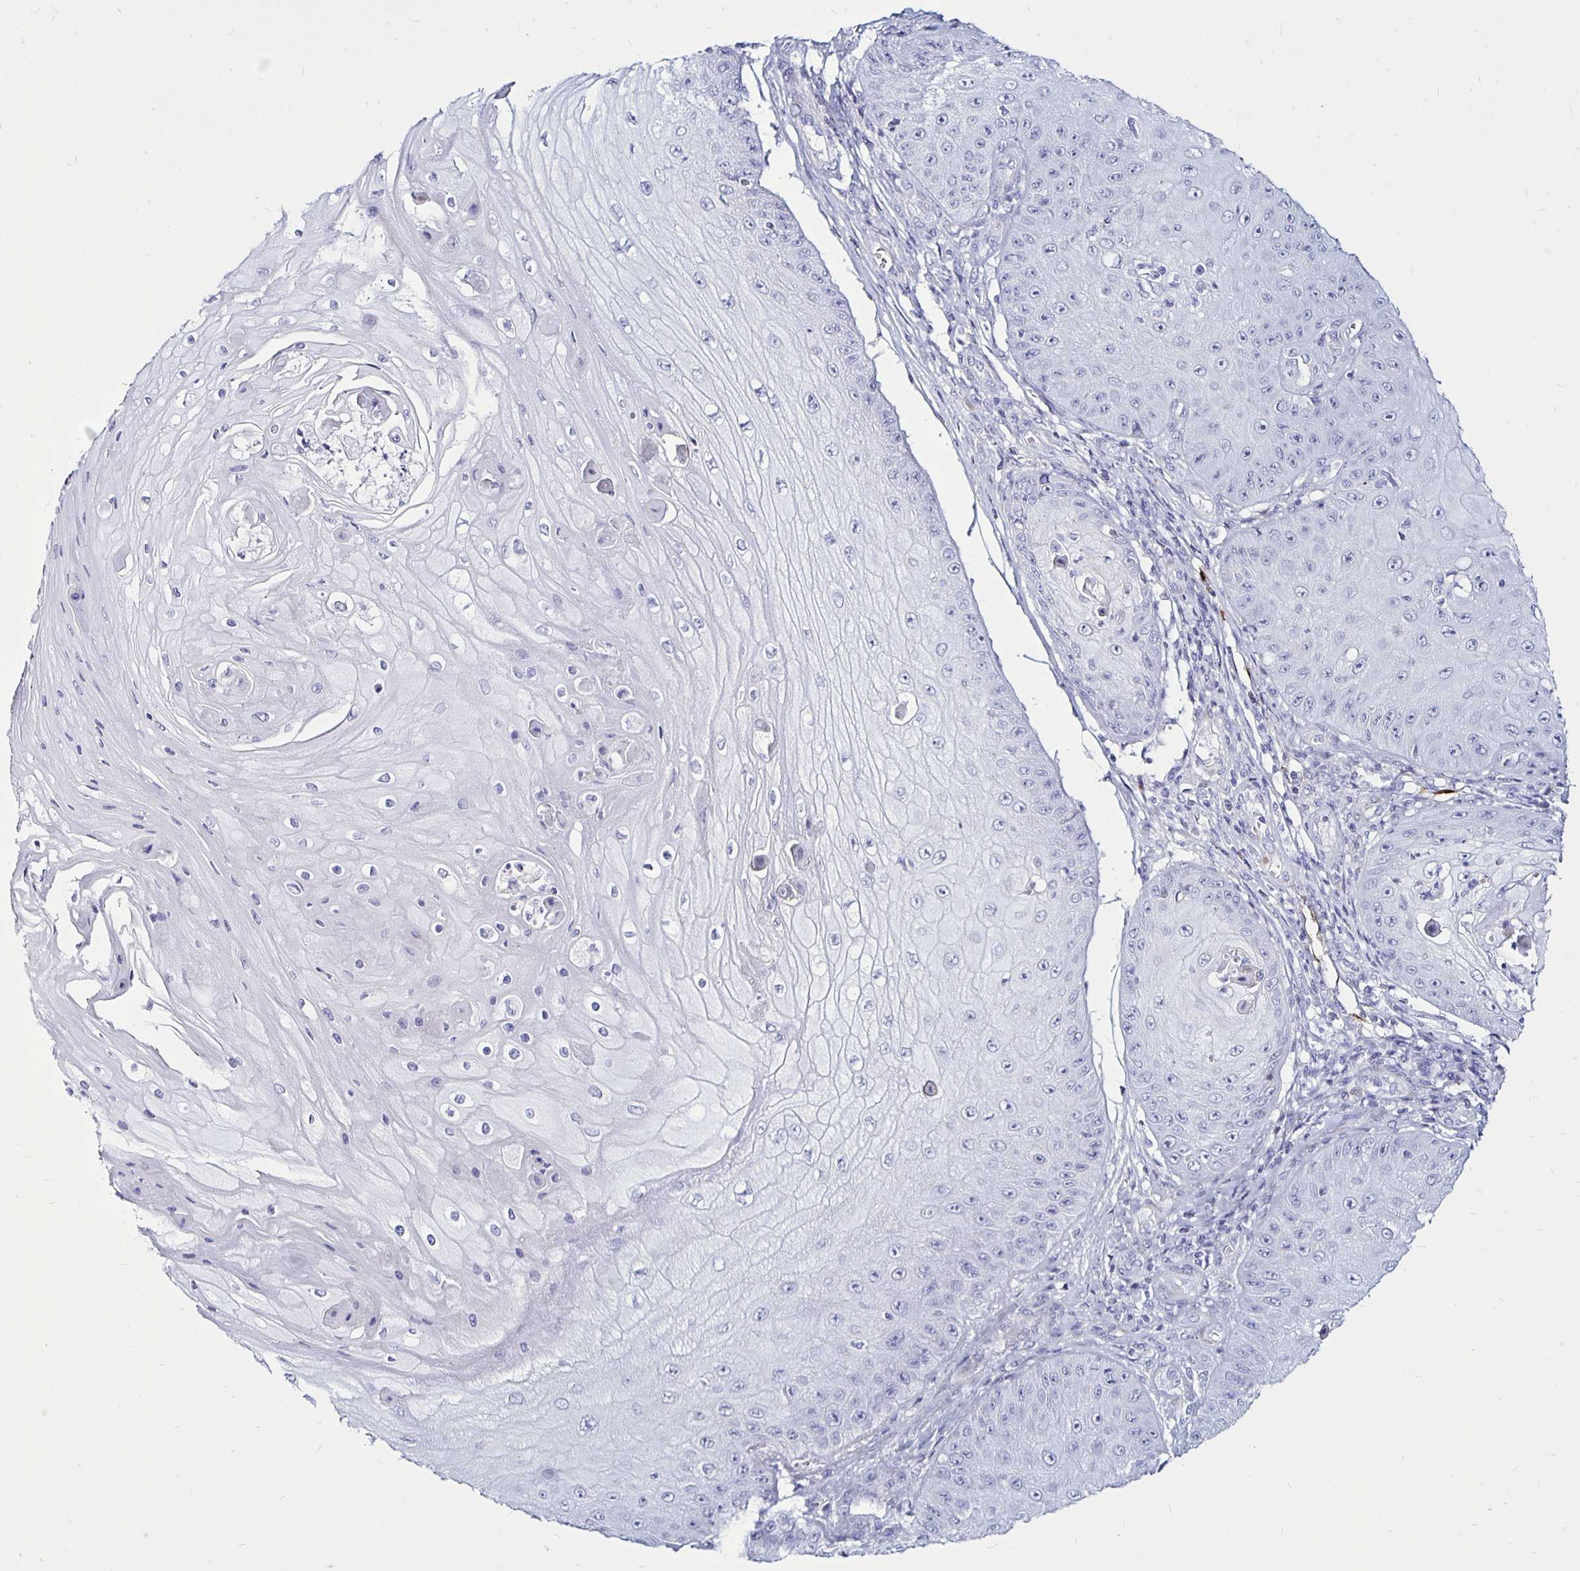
{"staining": {"intensity": "negative", "quantity": "none", "location": "none"}, "tissue": "skin cancer", "cell_type": "Tumor cells", "image_type": "cancer", "snomed": [{"axis": "morphology", "description": "Squamous cell carcinoma, NOS"}, {"axis": "topography", "description": "Skin"}], "caption": "Immunohistochemistry (IHC) image of human squamous cell carcinoma (skin) stained for a protein (brown), which demonstrates no expression in tumor cells.", "gene": "TIMP1", "patient": {"sex": "male", "age": 70}}